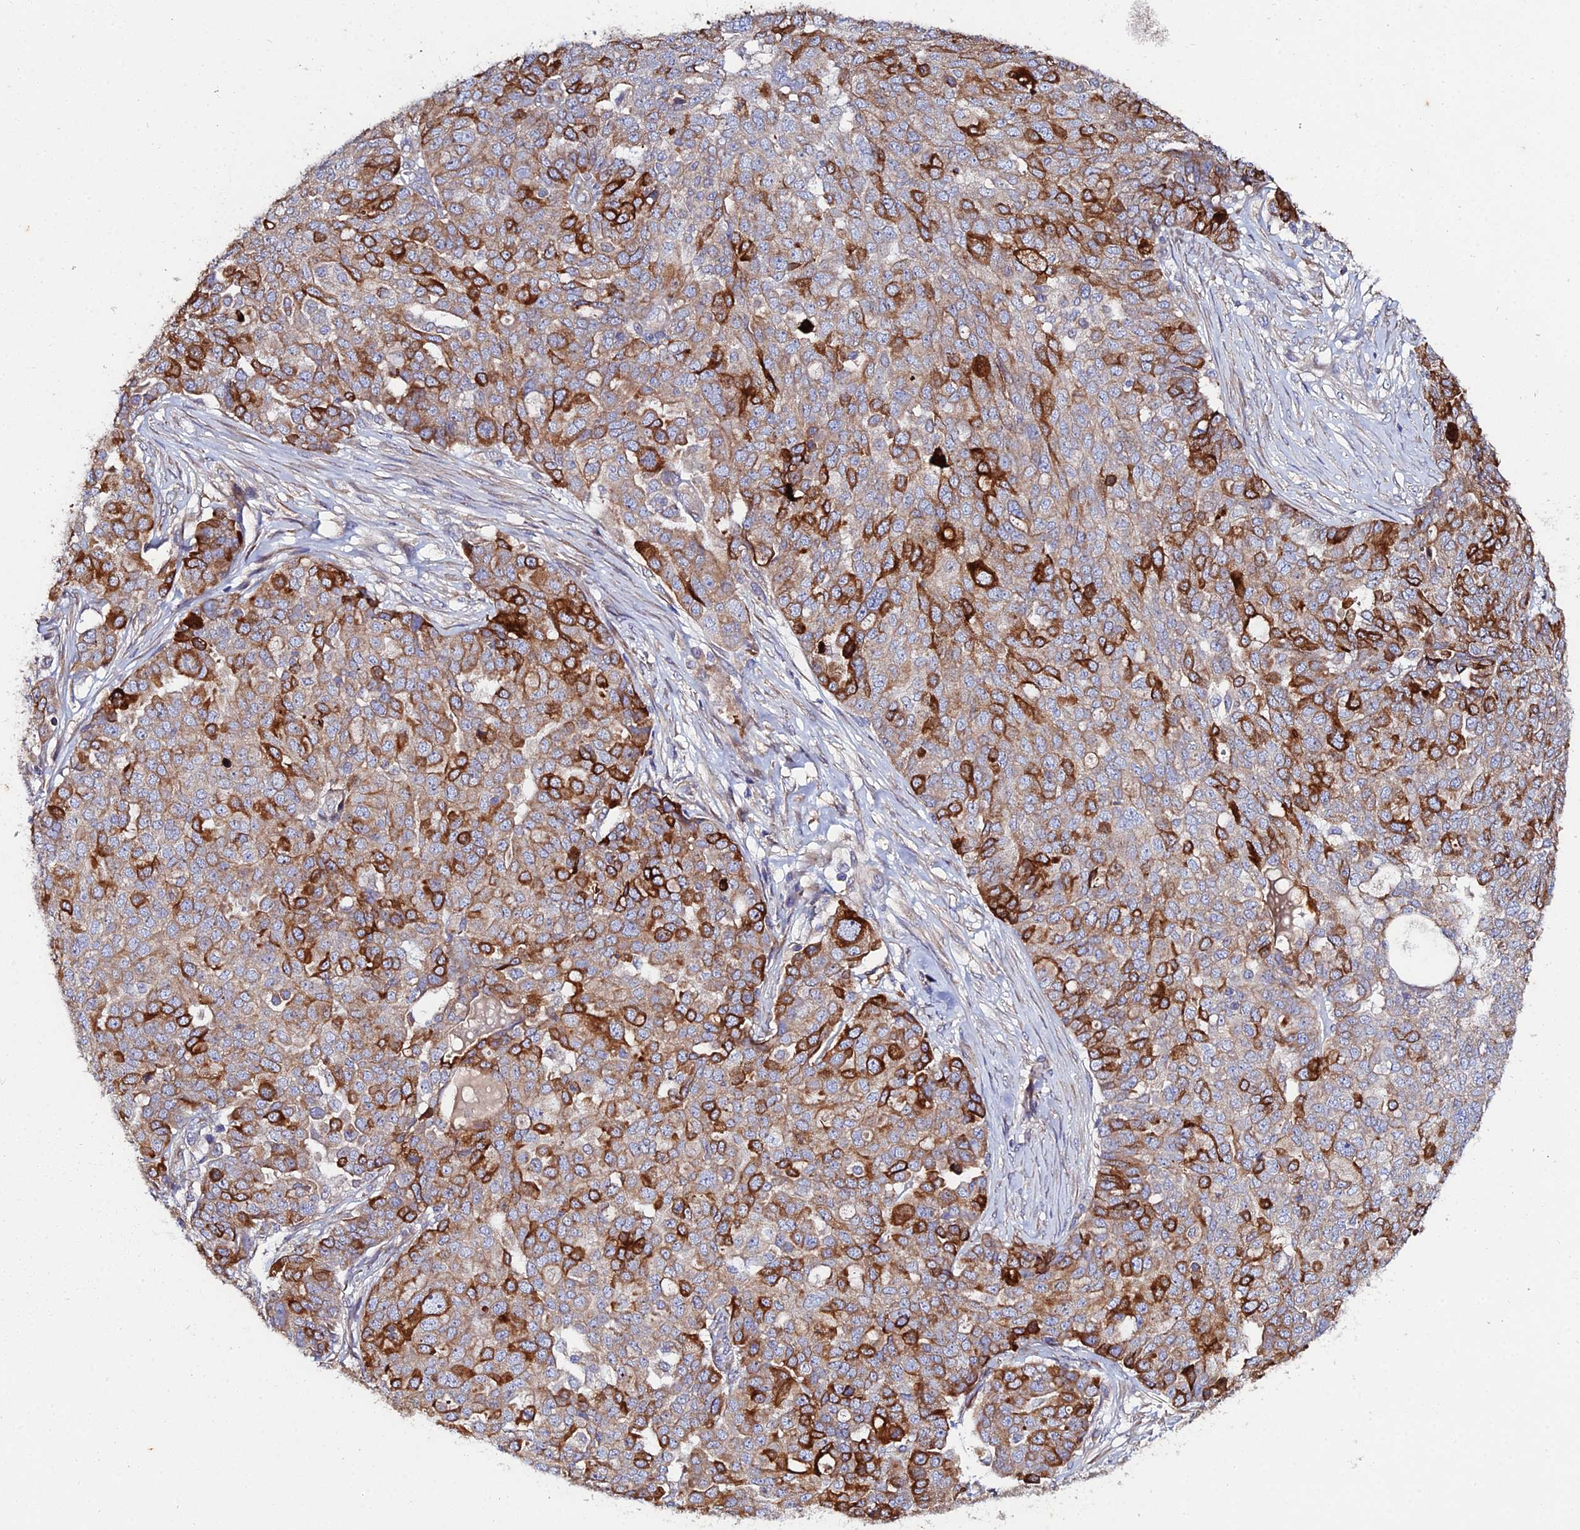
{"staining": {"intensity": "strong", "quantity": "25%-75%", "location": "cytoplasmic/membranous"}, "tissue": "ovarian cancer", "cell_type": "Tumor cells", "image_type": "cancer", "snomed": [{"axis": "morphology", "description": "Cystadenocarcinoma, serous, NOS"}, {"axis": "topography", "description": "Soft tissue"}, {"axis": "topography", "description": "Ovary"}], "caption": "Protein staining displays strong cytoplasmic/membranous staining in about 25%-75% of tumor cells in ovarian cancer (serous cystadenocarcinoma). The protein of interest is shown in brown color, while the nuclei are stained blue.", "gene": "ARL6IP1", "patient": {"sex": "female", "age": 57}}